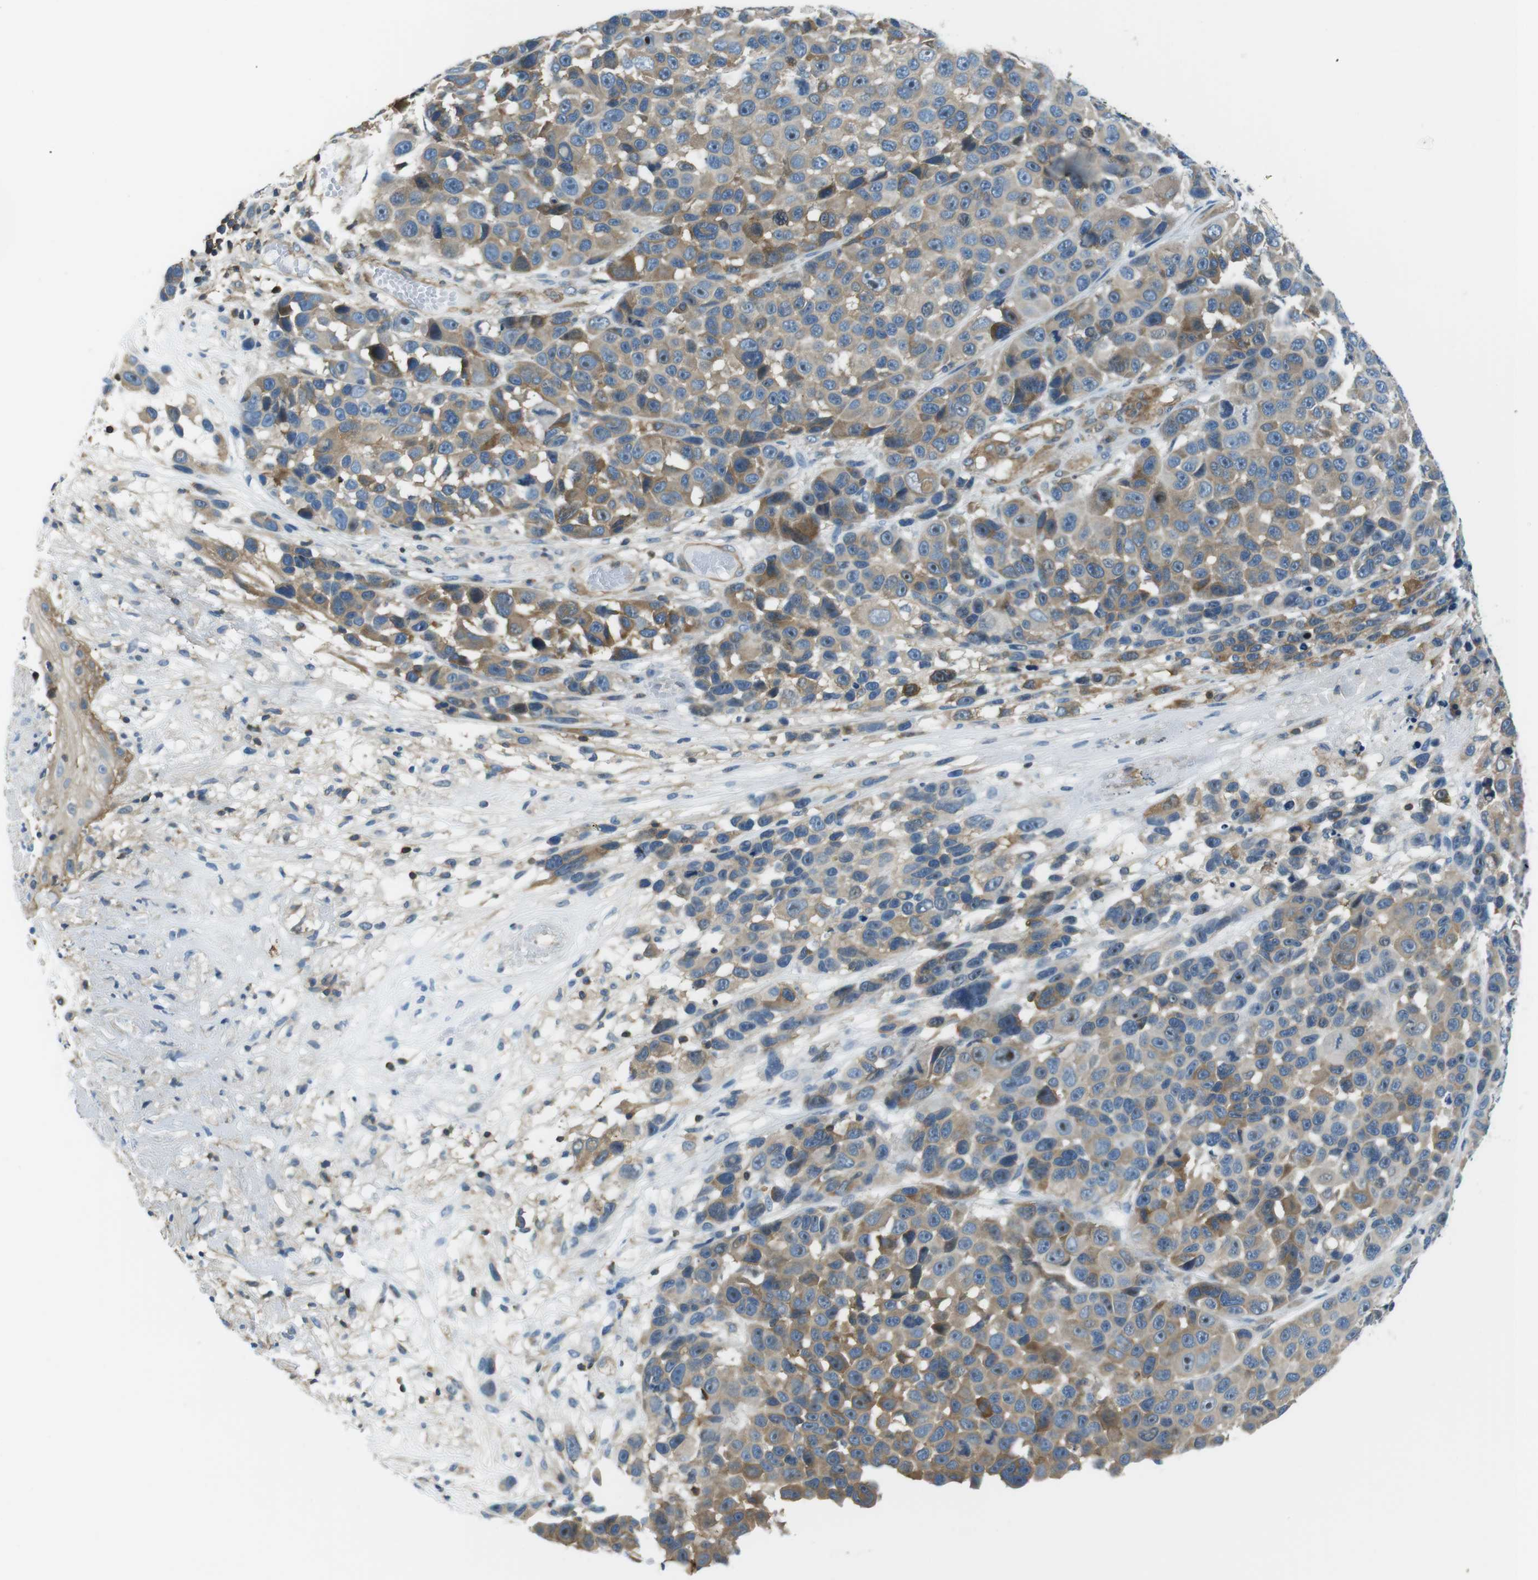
{"staining": {"intensity": "moderate", "quantity": "<25%", "location": "cytoplasmic/membranous"}, "tissue": "melanoma", "cell_type": "Tumor cells", "image_type": "cancer", "snomed": [{"axis": "morphology", "description": "Malignant melanoma, NOS"}, {"axis": "topography", "description": "Skin"}], "caption": "Immunohistochemistry of malignant melanoma exhibits low levels of moderate cytoplasmic/membranous positivity in about <25% of tumor cells. (DAB IHC with brightfield microscopy, high magnification).", "gene": "TES", "patient": {"sex": "male", "age": 53}}